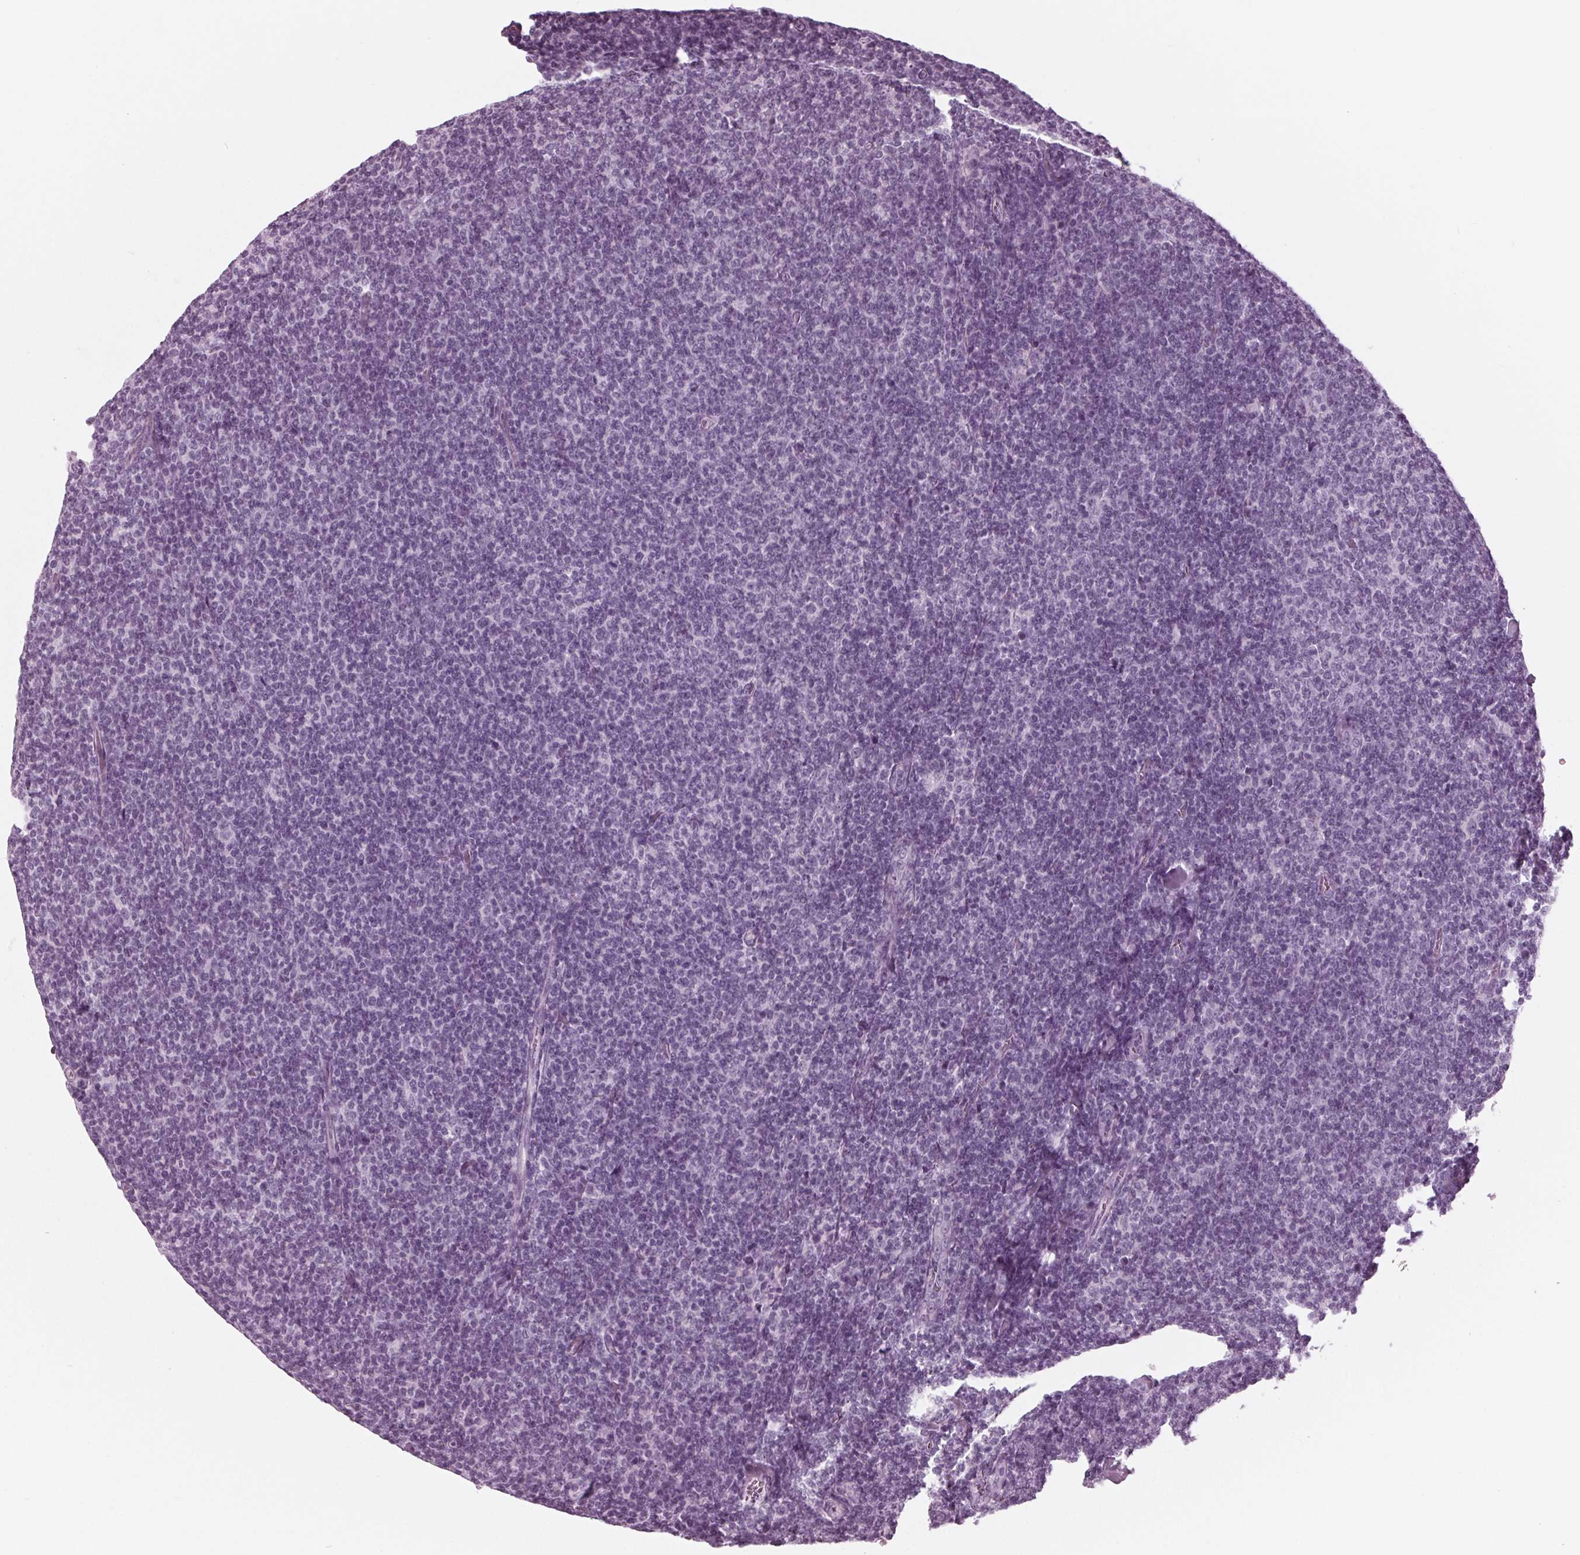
{"staining": {"intensity": "negative", "quantity": "none", "location": "none"}, "tissue": "lymphoma", "cell_type": "Tumor cells", "image_type": "cancer", "snomed": [{"axis": "morphology", "description": "Malignant lymphoma, non-Hodgkin's type, Low grade"}, {"axis": "topography", "description": "Lymph node"}], "caption": "This photomicrograph is of low-grade malignant lymphoma, non-Hodgkin's type stained with immunohistochemistry to label a protein in brown with the nuclei are counter-stained blue. There is no staining in tumor cells.", "gene": "KRT28", "patient": {"sex": "male", "age": 52}}